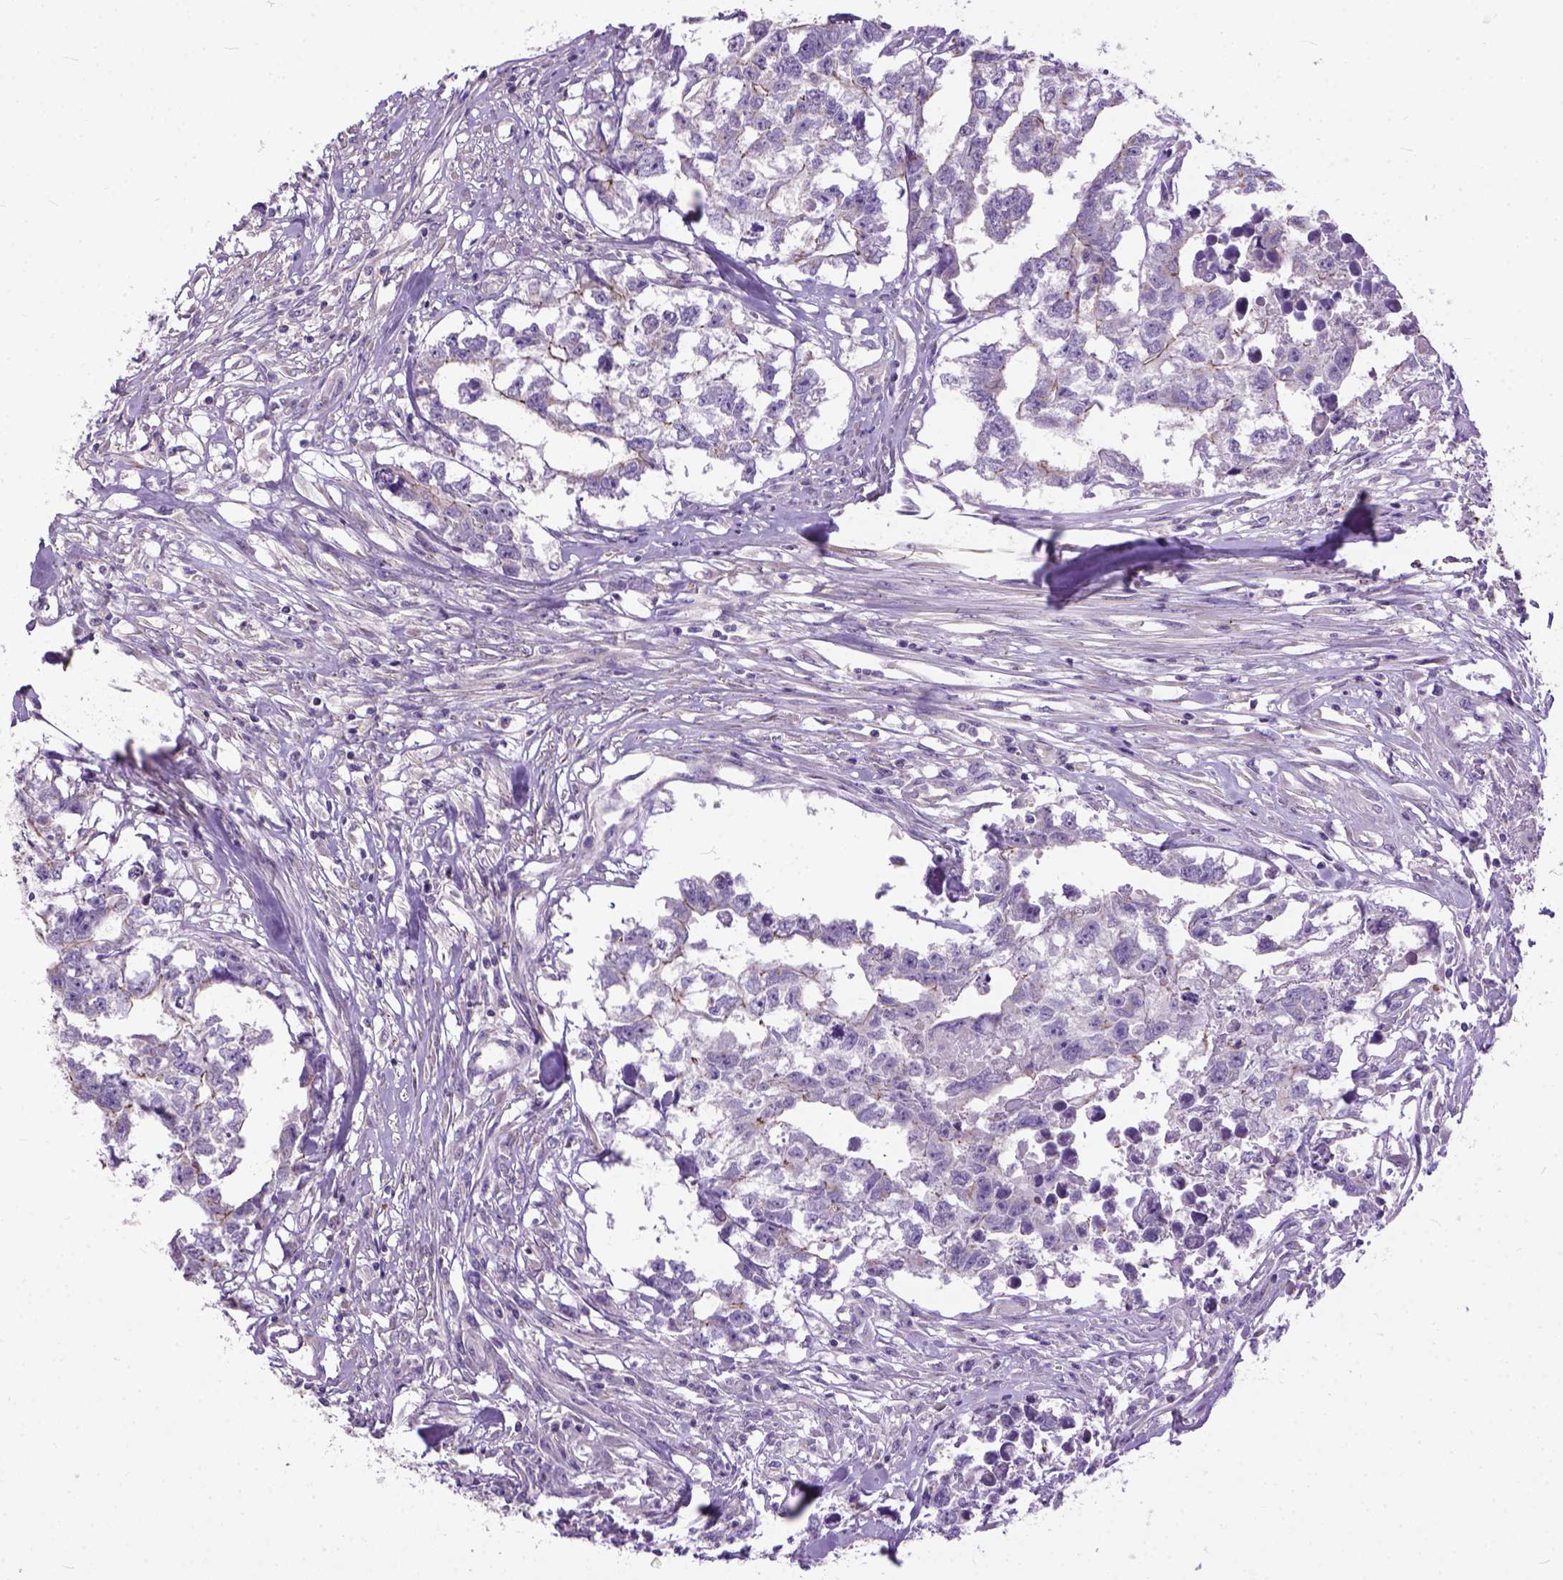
{"staining": {"intensity": "negative", "quantity": "none", "location": "none"}, "tissue": "testis cancer", "cell_type": "Tumor cells", "image_type": "cancer", "snomed": [{"axis": "morphology", "description": "Carcinoma, Embryonal, NOS"}, {"axis": "morphology", "description": "Teratoma, malignant, NOS"}, {"axis": "topography", "description": "Testis"}], "caption": "A micrograph of human testis cancer (teratoma (malignant)) is negative for staining in tumor cells. (Brightfield microscopy of DAB IHC at high magnification).", "gene": "BANF2", "patient": {"sex": "male", "age": 44}}